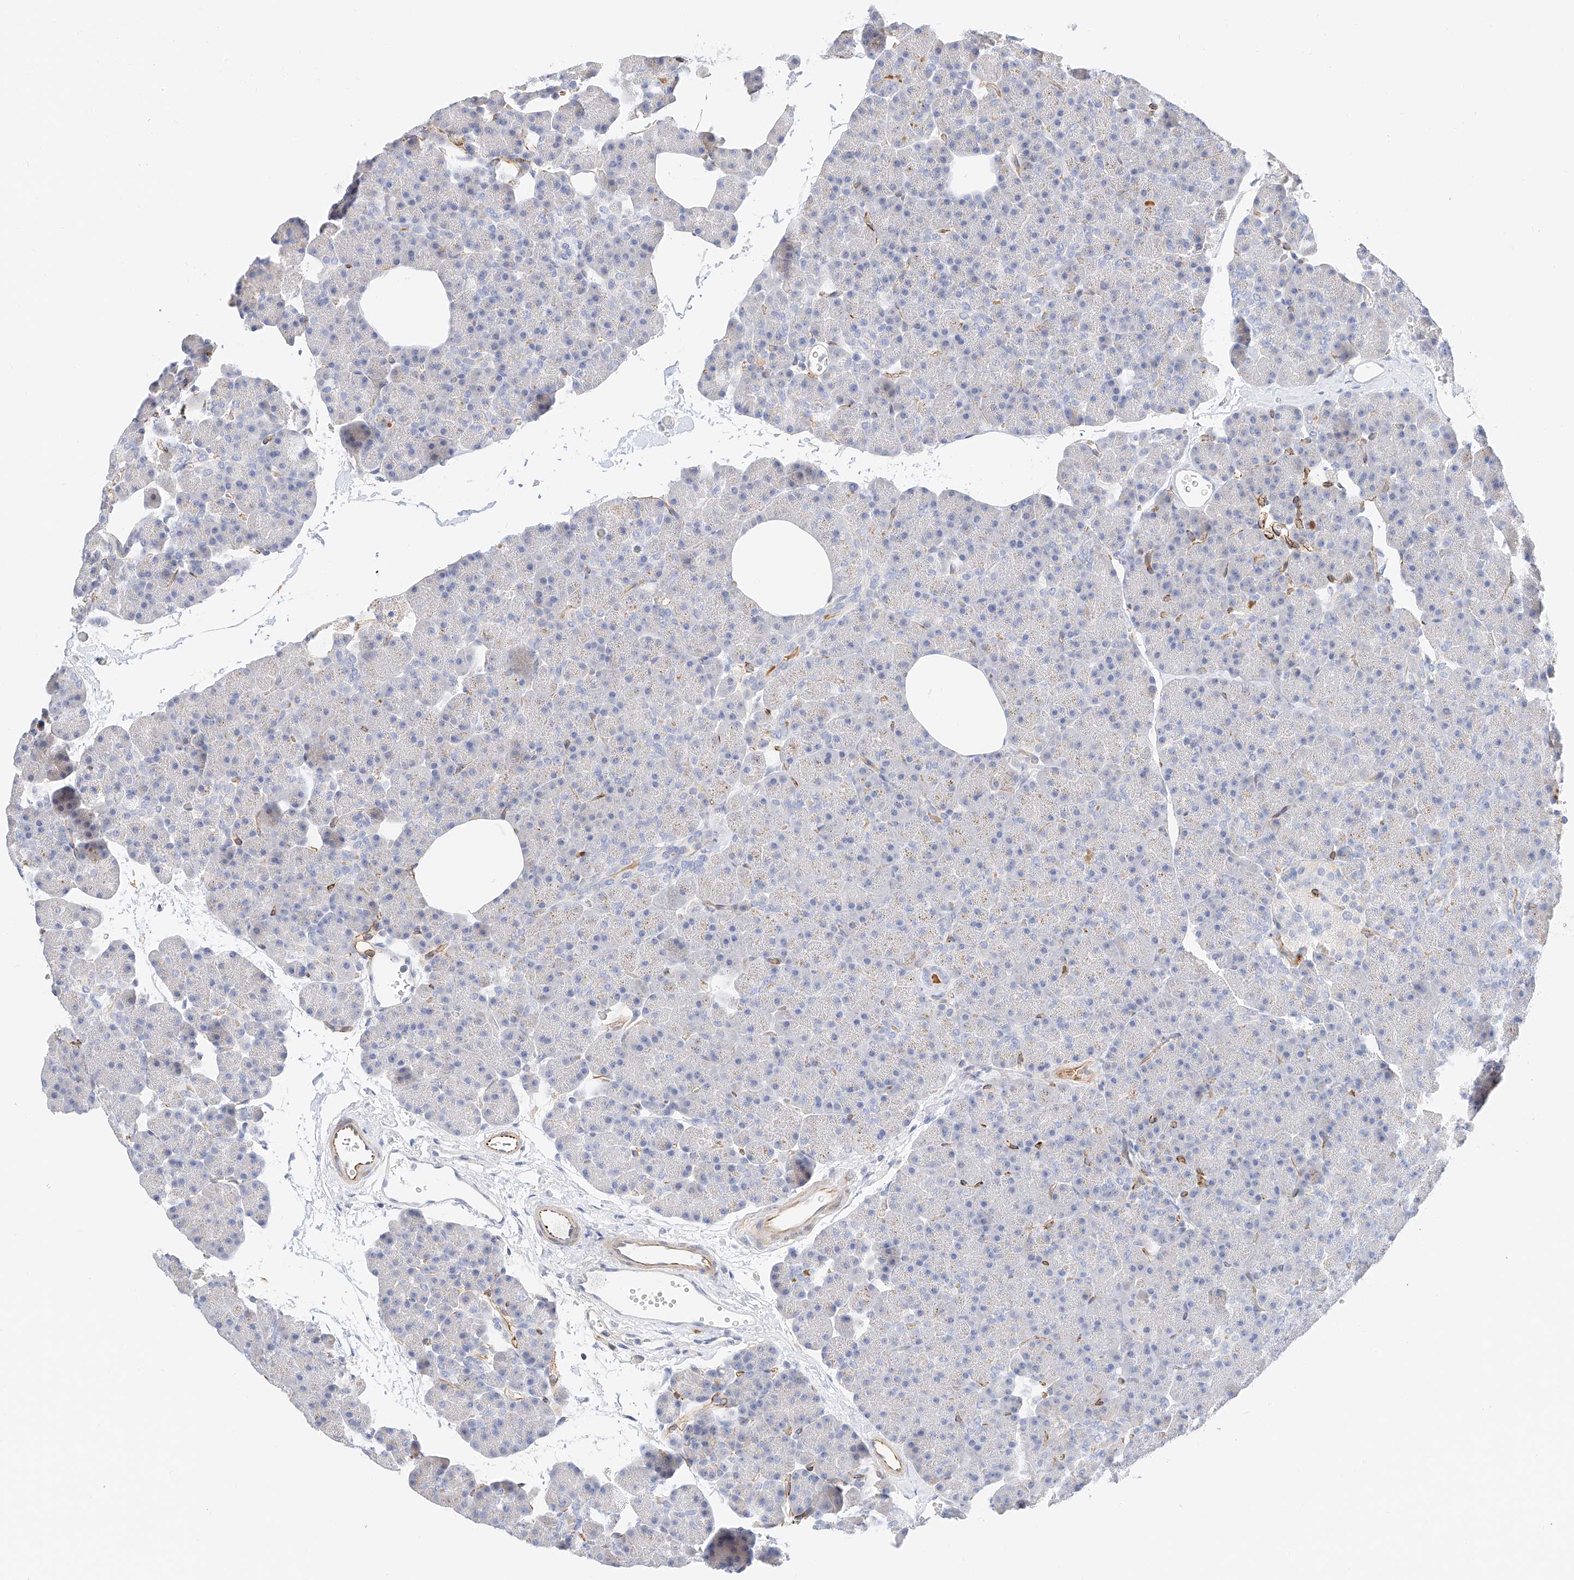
{"staining": {"intensity": "weak", "quantity": "<25%", "location": "cytoplasmic/membranous"}, "tissue": "pancreas", "cell_type": "Exocrine glandular cells", "image_type": "normal", "snomed": [{"axis": "morphology", "description": "Normal tissue, NOS"}, {"axis": "morphology", "description": "Carcinoid, malignant, NOS"}, {"axis": "topography", "description": "Pancreas"}], "caption": "IHC histopathology image of normal pancreas: pancreas stained with DAB shows no significant protein expression in exocrine glandular cells.", "gene": "CDCP2", "patient": {"sex": "female", "age": 35}}